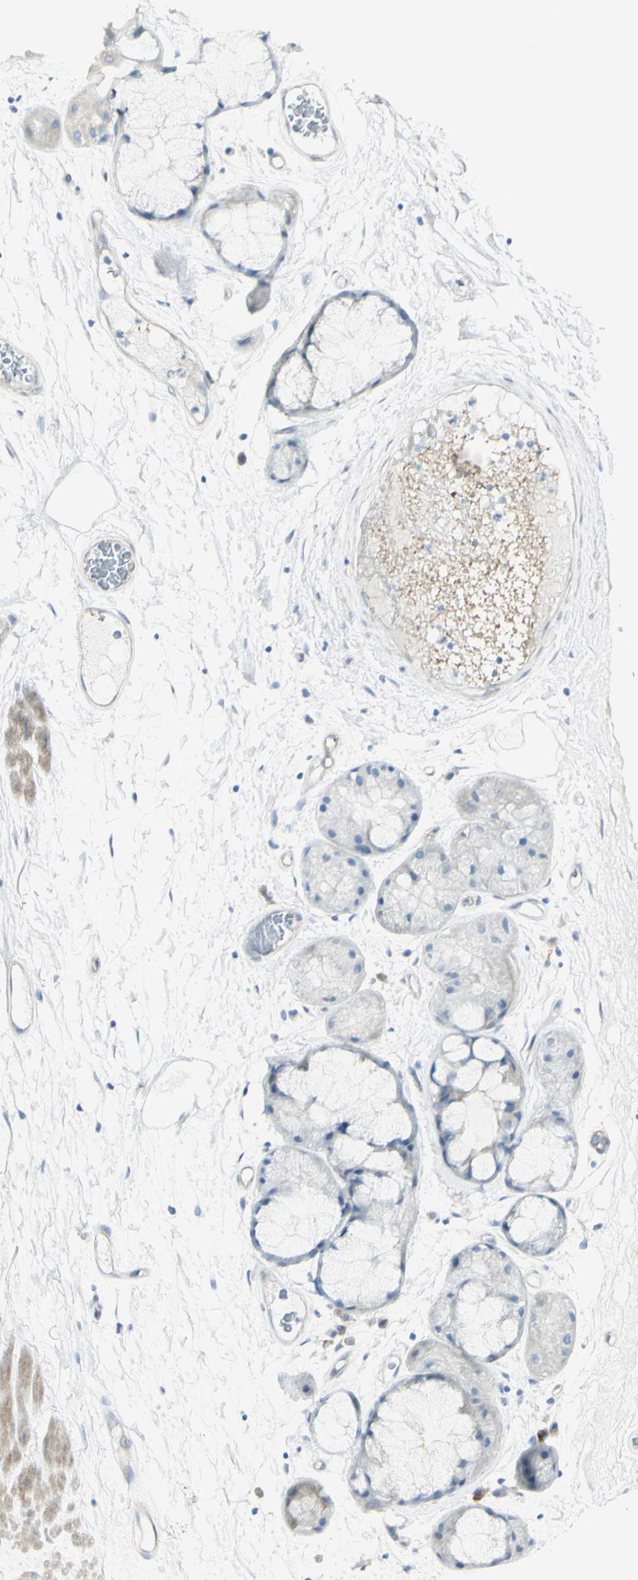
{"staining": {"intensity": "negative", "quantity": "none", "location": "none"}, "tissue": "bronchus", "cell_type": "Respiratory epithelial cells", "image_type": "normal", "snomed": [{"axis": "morphology", "description": "Normal tissue, NOS"}, {"axis": "topography", "description": "Bronchus"}], "caption": "A high-resolution histopathology image shows immunohistochemistry (IHC) staining of normal bronchus, which shows no significant staining in respiratory epithelial cells. (Brightfield microscopy of DAB (3,3'-diaminobenzidine) immunohistochemistry at high magnification).", "gene": "NDST4", "patient": {"sex": "male", "age": 66}}